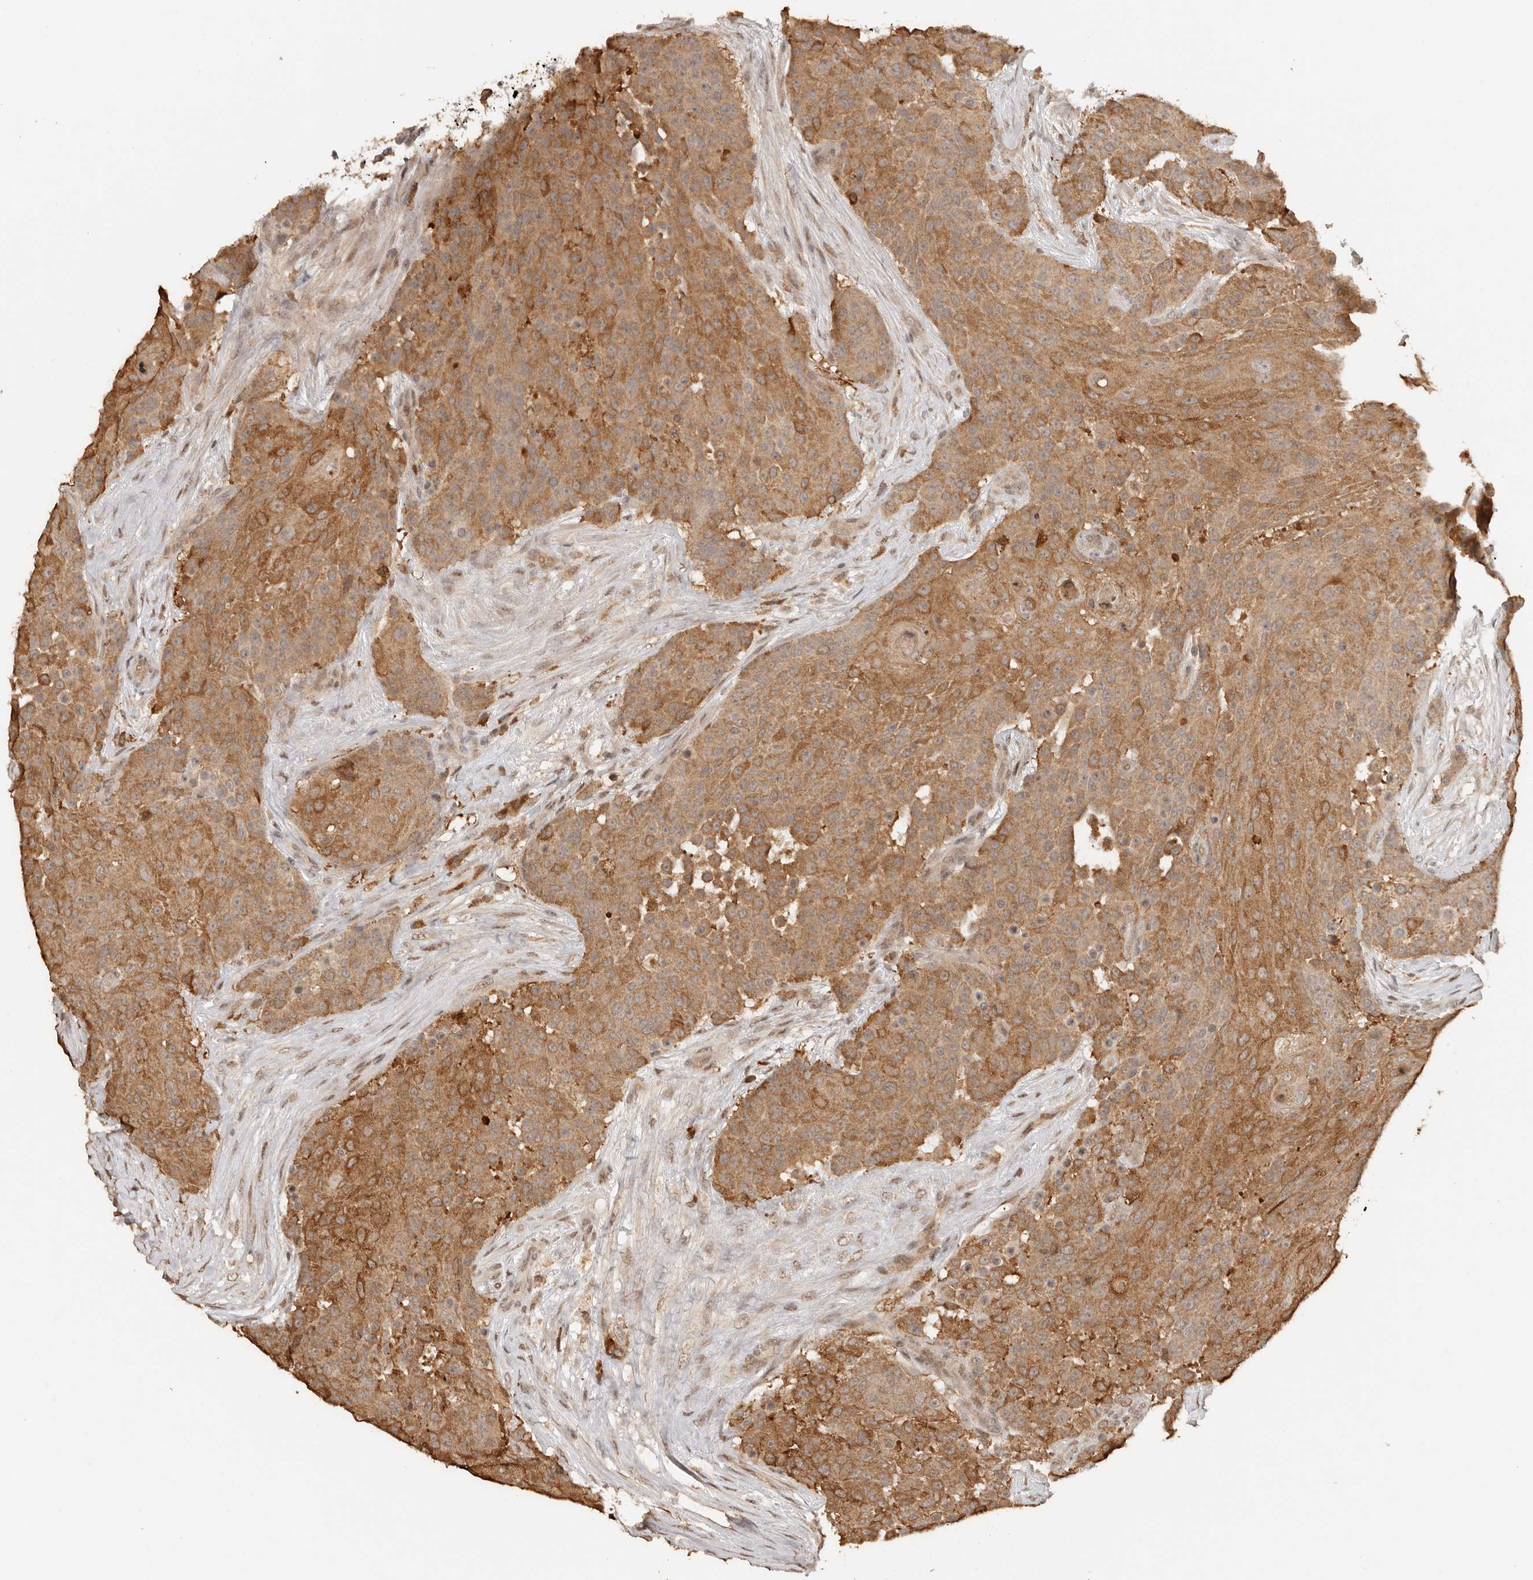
{"staining": {"intensity": "strong", "quantity": ">75%", "location": "cytoplasmic/membranous"}, "tissue": "urothelial cancer", "cell_type": "Tumor cells", "image_type": "cancer", "snomed": [{"axis": "morphology", "description": "Urothelial carcinoma, High grade"}, {"axis": "topography", "description": "Urinary bladder"}], "caption": "High-magnification brightfield microscopy of urothelial carcinoma (high-grade) stained with DAB (3,3'-diaminobenzidine) (brown) and counterstained with hematoxylin (blue). tumor cells exhibit strong cytoplasmic/membranous staining is present in about>75% of cells.", "gene": "SEC14L1", "patient": {"sex": "female", "age": 63}}